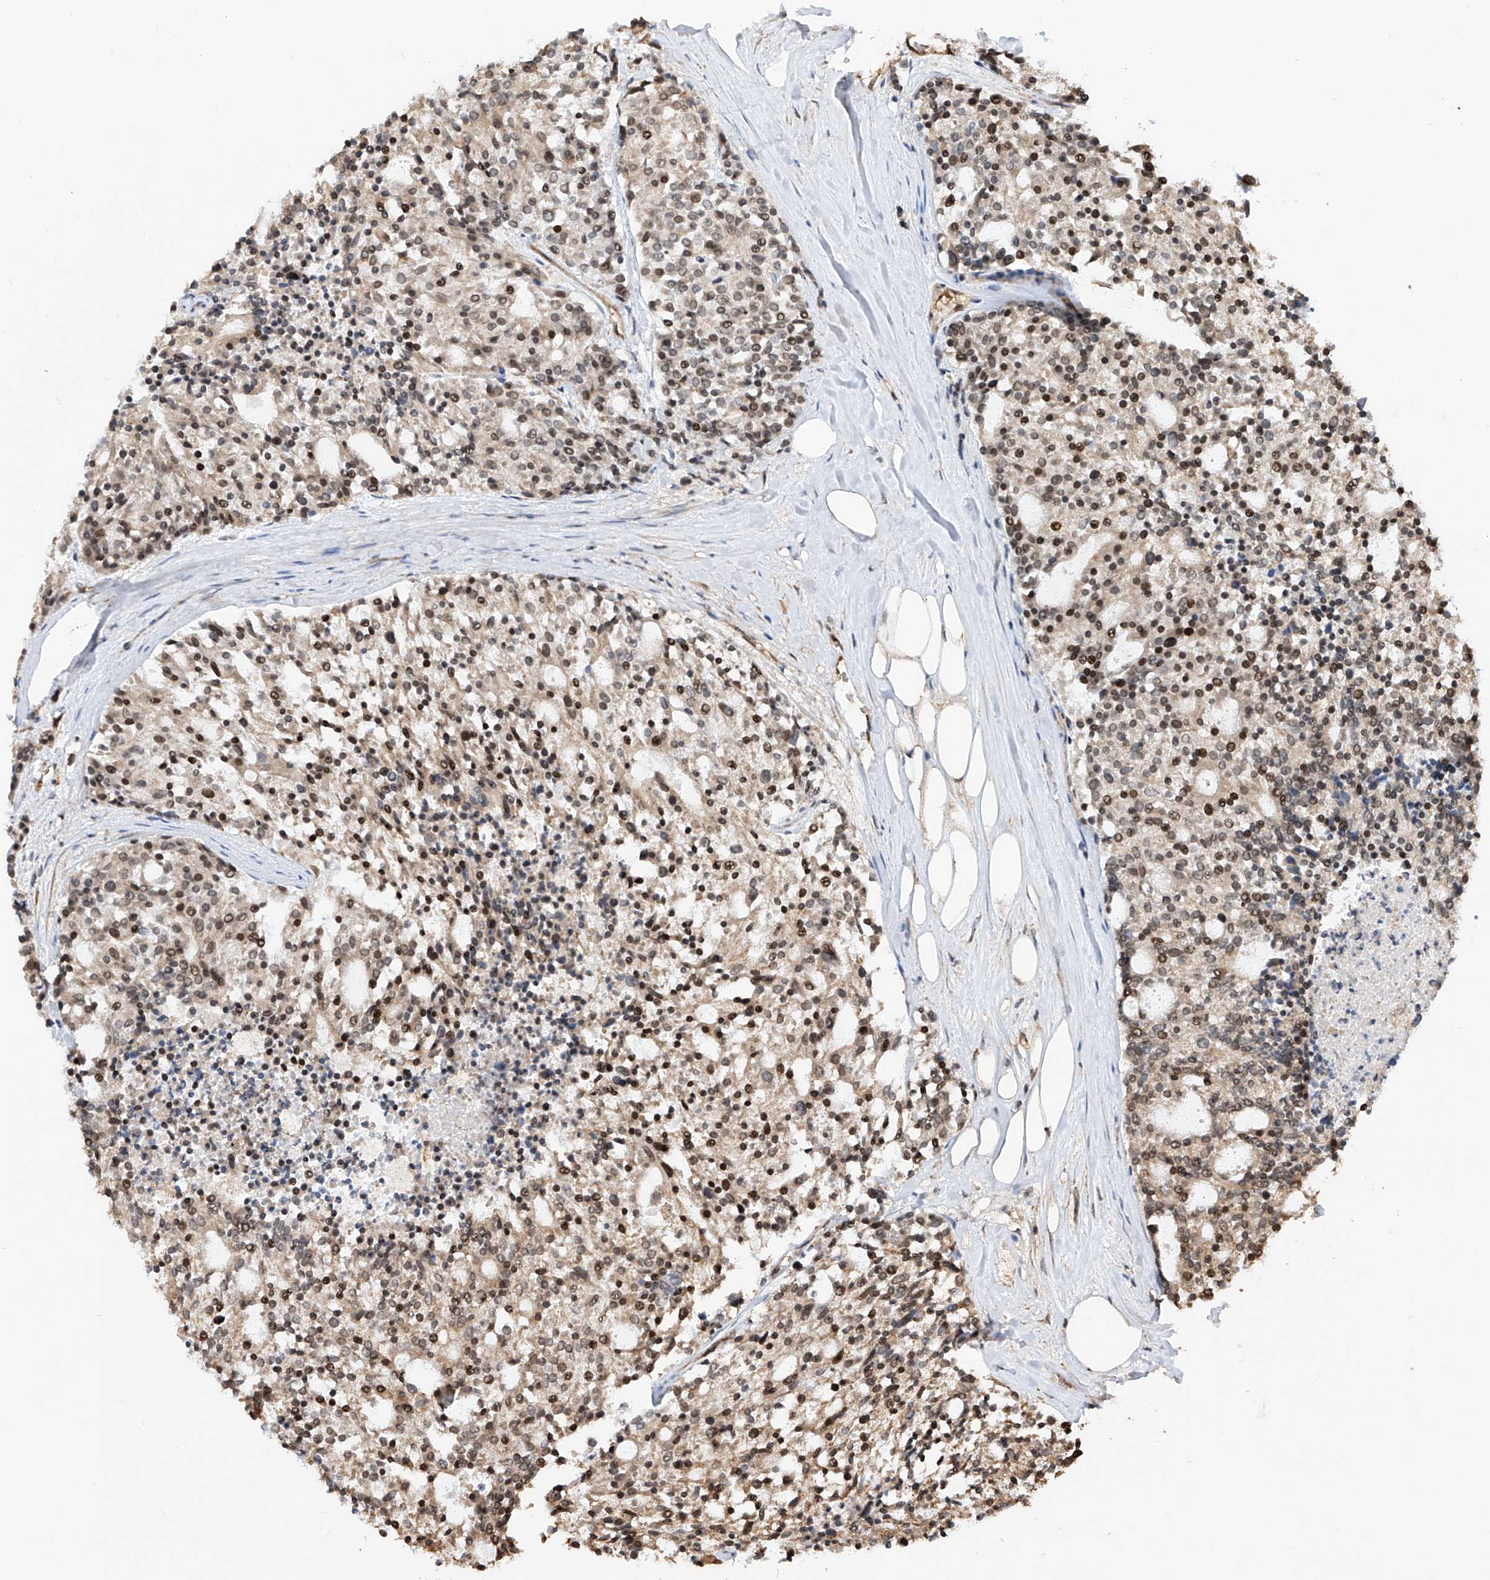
{"staining": {"intensity": "moderate", "quantity": "25%-75%", "location": "nuclear"}, "tissue": "carcinoid", "cell_type": "Tumor cells", "image_type": "cancer", "snomed": [{"axis": "morphology", "description": "Carcinoid, malignant, NOS"}, {"axis": "topography", "description": "Pancreas"}], "caption": "Human carcinoid (malignant) stained with a protein marker reveals moderate staining in tumor cells.", "gene": "RILPL2", "patient": {"sex": "female", "age": 54}}